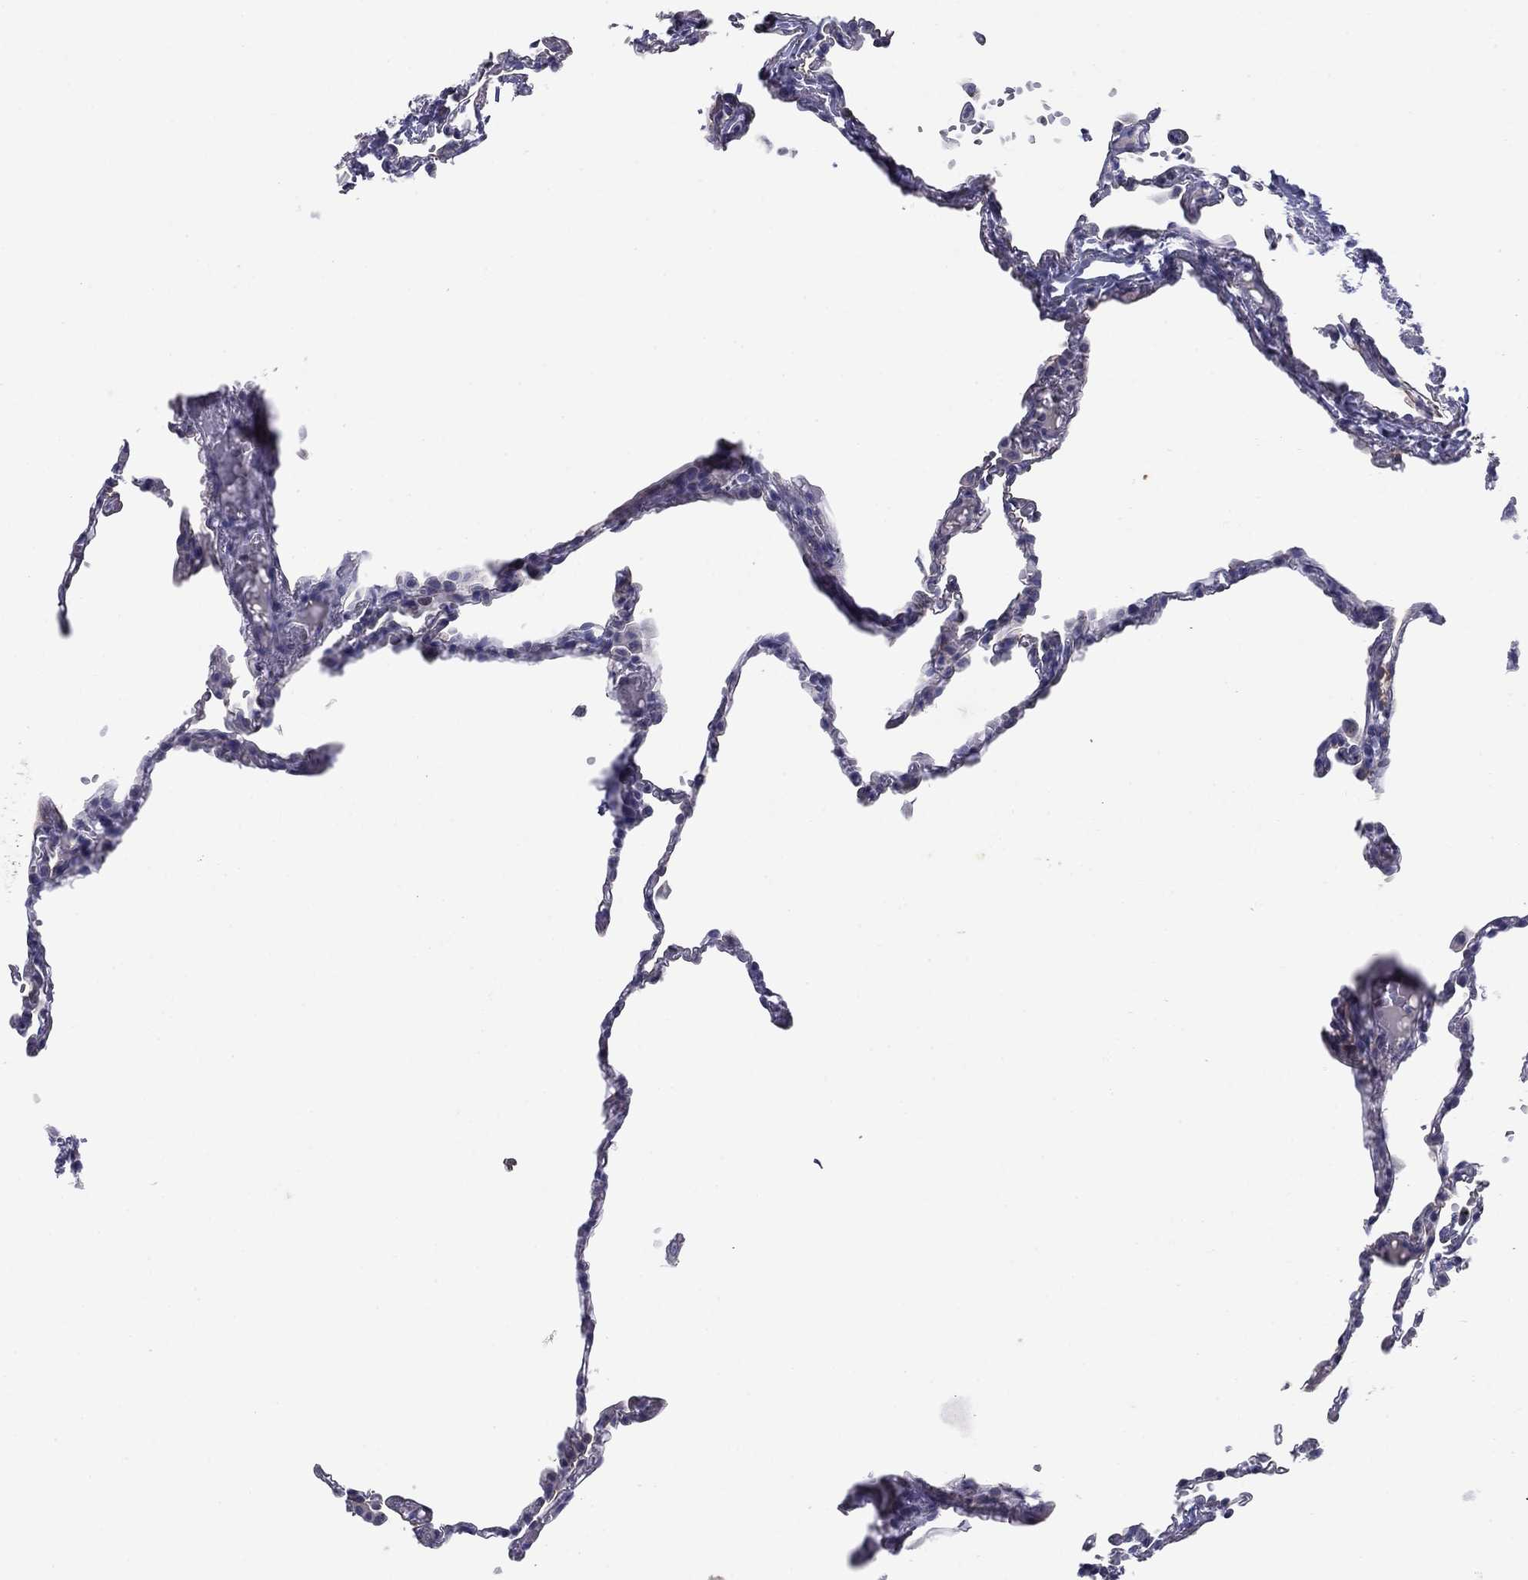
{"staining": {"intensity": "negative", "quantity": "none", "location": "none"}, "tissue": "lung", "cell_type": "Alveolar cells", "image_type": "normal", "snomed": [{"axis": "morphology", "description": "Normal tissue, NOS"}, {"axis": "topography", "description": "Lung"}], "caption": "An image of lung stained for a protein exhibits no brown staining in alveolar cells. (IHC, brightfield microscopy, high magnification).", "gene": "KRT75", "patient": {"sex": "male", "age": 78}}